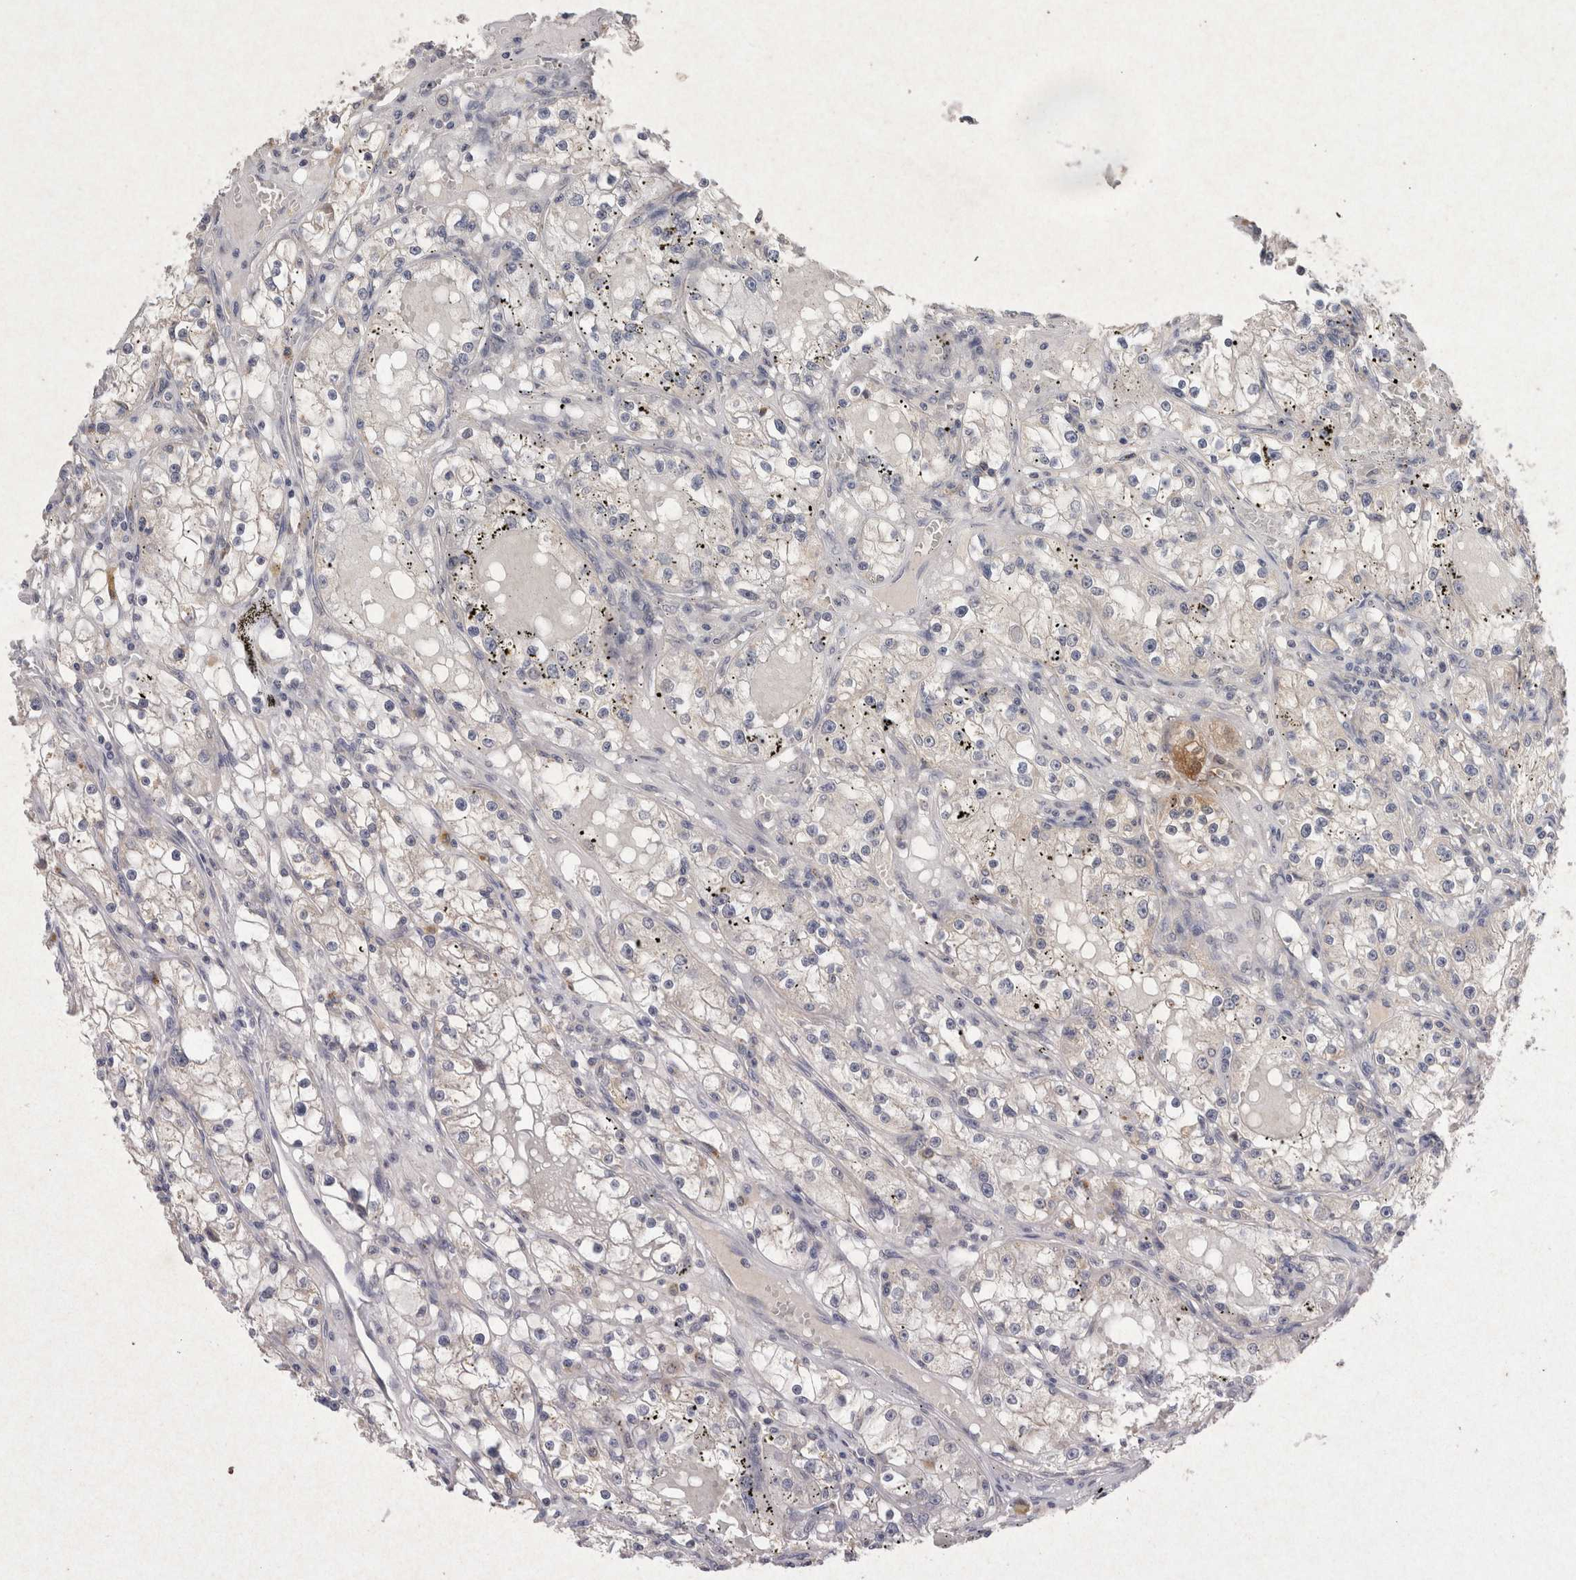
{"staining": {"intensity": "negative", "quantity": "none", "location": "none"}, "tissue": "renal cancer", "cell_type": "Tumor cells", "image_type": "cancer", "snomed": [{"axis": "morphology", "description": "Adenocarcinoma, NOS"}, {"axis": "topography", "description": "Kidney"}], "caption": "Human adenocarcinoma (renal) stained for a protein using IHC reveals no staining in tumor cells.", "gene": "RASSF3", "patient": {"sex": "male", "age": 56}}